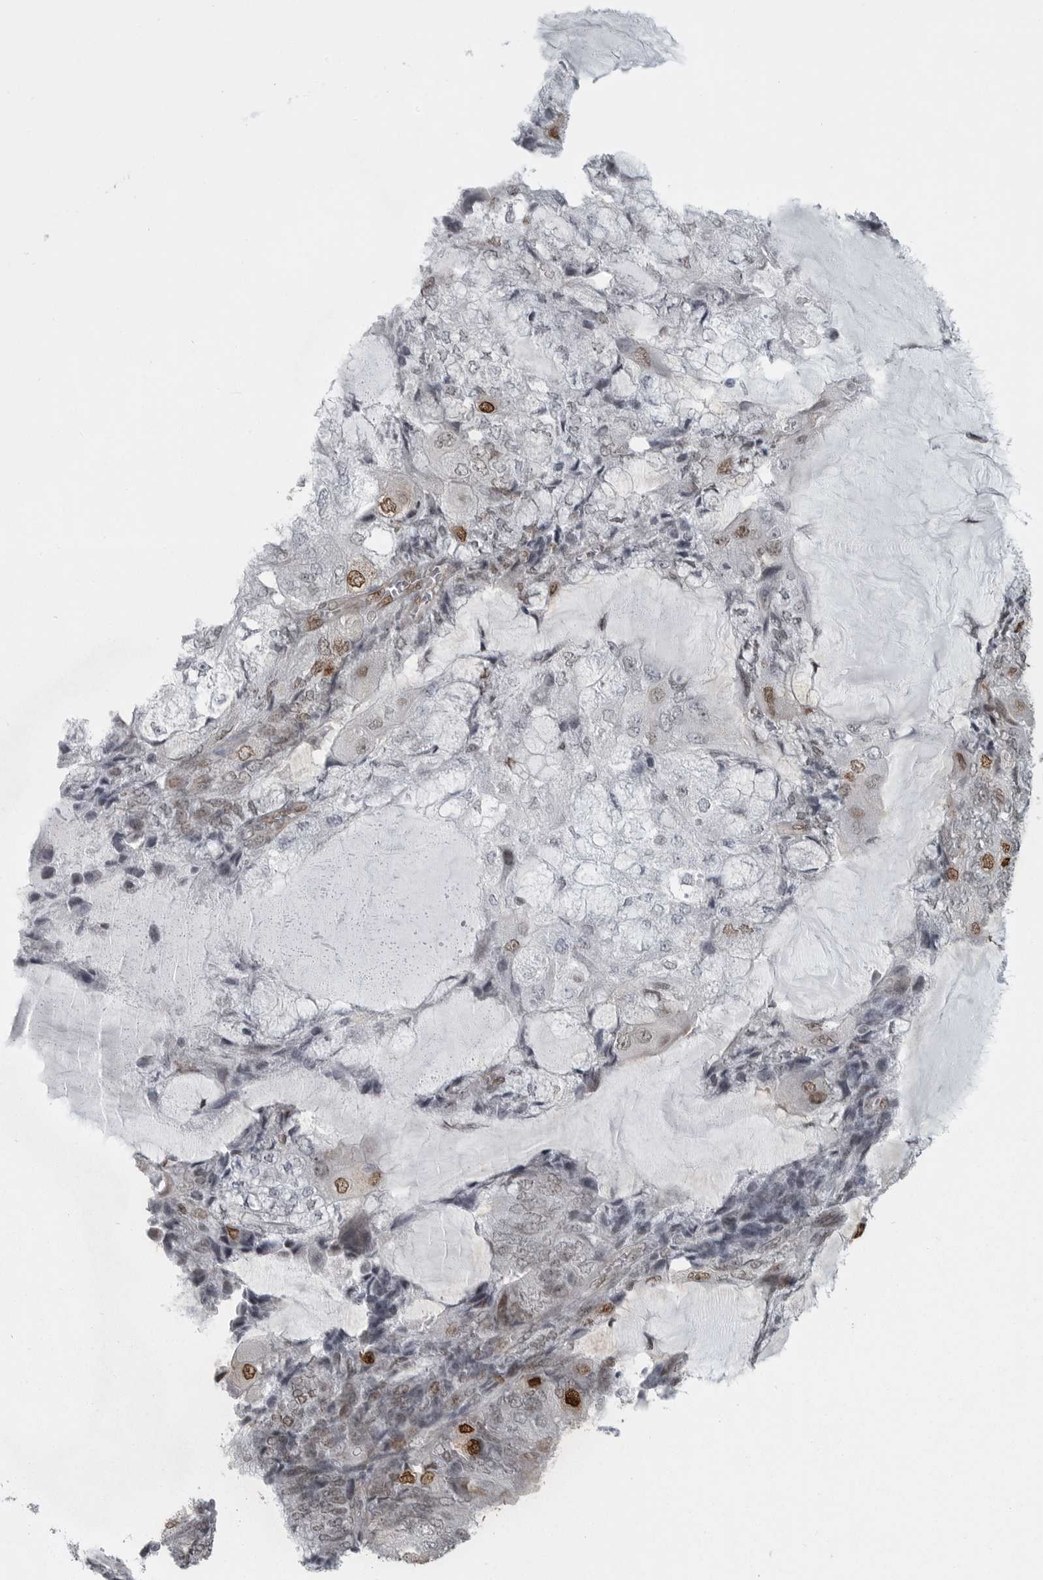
{"staining": {"intensity": "strong", "quantity": "<25%", "location": "nuclear"}, "tissue": "endometrial cancer", "cell_type": "Tumor cells", "image_type": "cancer", "snomed": [{"axis": "morphology", "description": "Adenocarcinoma, NOS"}, {"axis": "topography", "description": "Endometrium"}], "caption": "Endometrial cancer (adenocarcinoma) stained for a protein (brown) reveals strong nuclear positive staining in about <25% of tumor cells.", "gene": "HMGN3", "patient": {"sex": "female", "age": 81}}